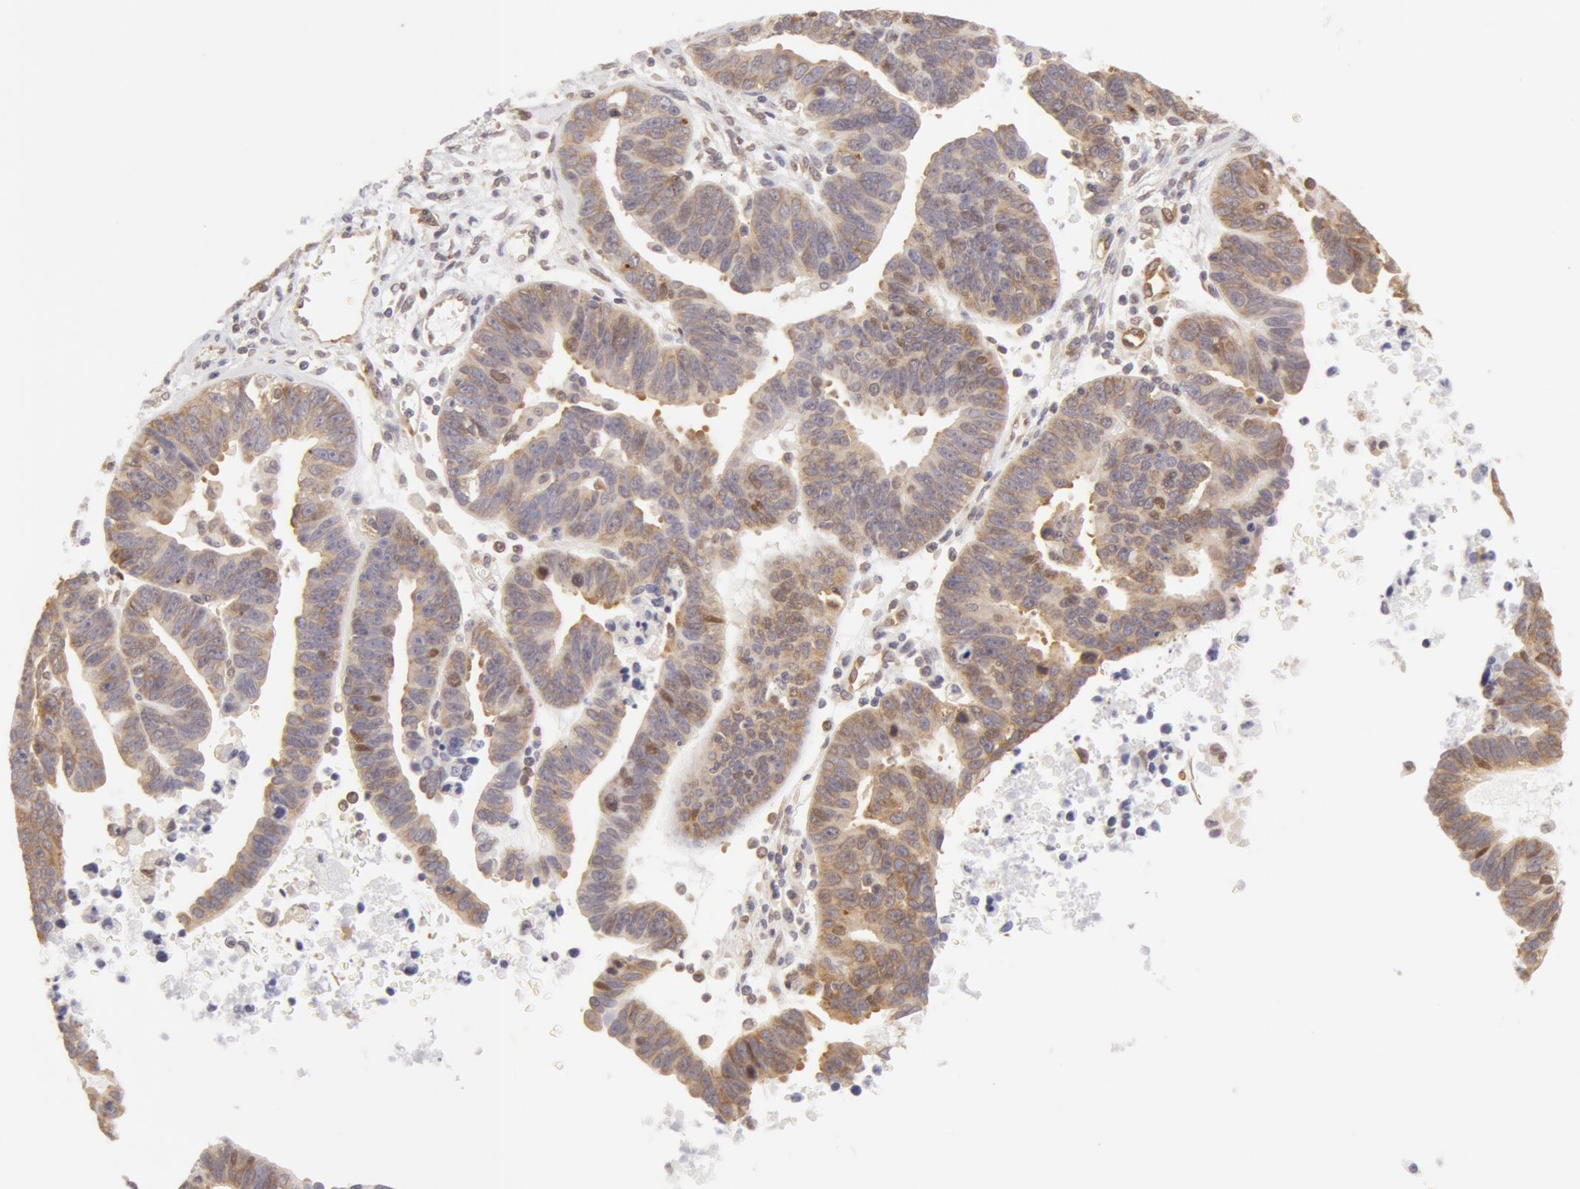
{"staining": {"intensity": "weak", "quantity": "<25%", "location": "cytoplasmic/membranous"}, "tissue": "ovarian cancer", "cell_type": "Tumor cells", "image_type": "cancer", "snomed": [{"axis": "morphology", "description": "Carcinoma, endometroid"}, {"axis": "morphology", "description": "Cystadenocarcinoma, serous, NOS"}, {"axis": "topography", "description": "Ovary"}], "caption": "Human ovarian endometroid carcinoma stained for a protein using immunohistochemistry (IHC) shows no staining in tumor cells.", "gene": "DDX3Y", "patient": {"sex": "female", "age": 45}}